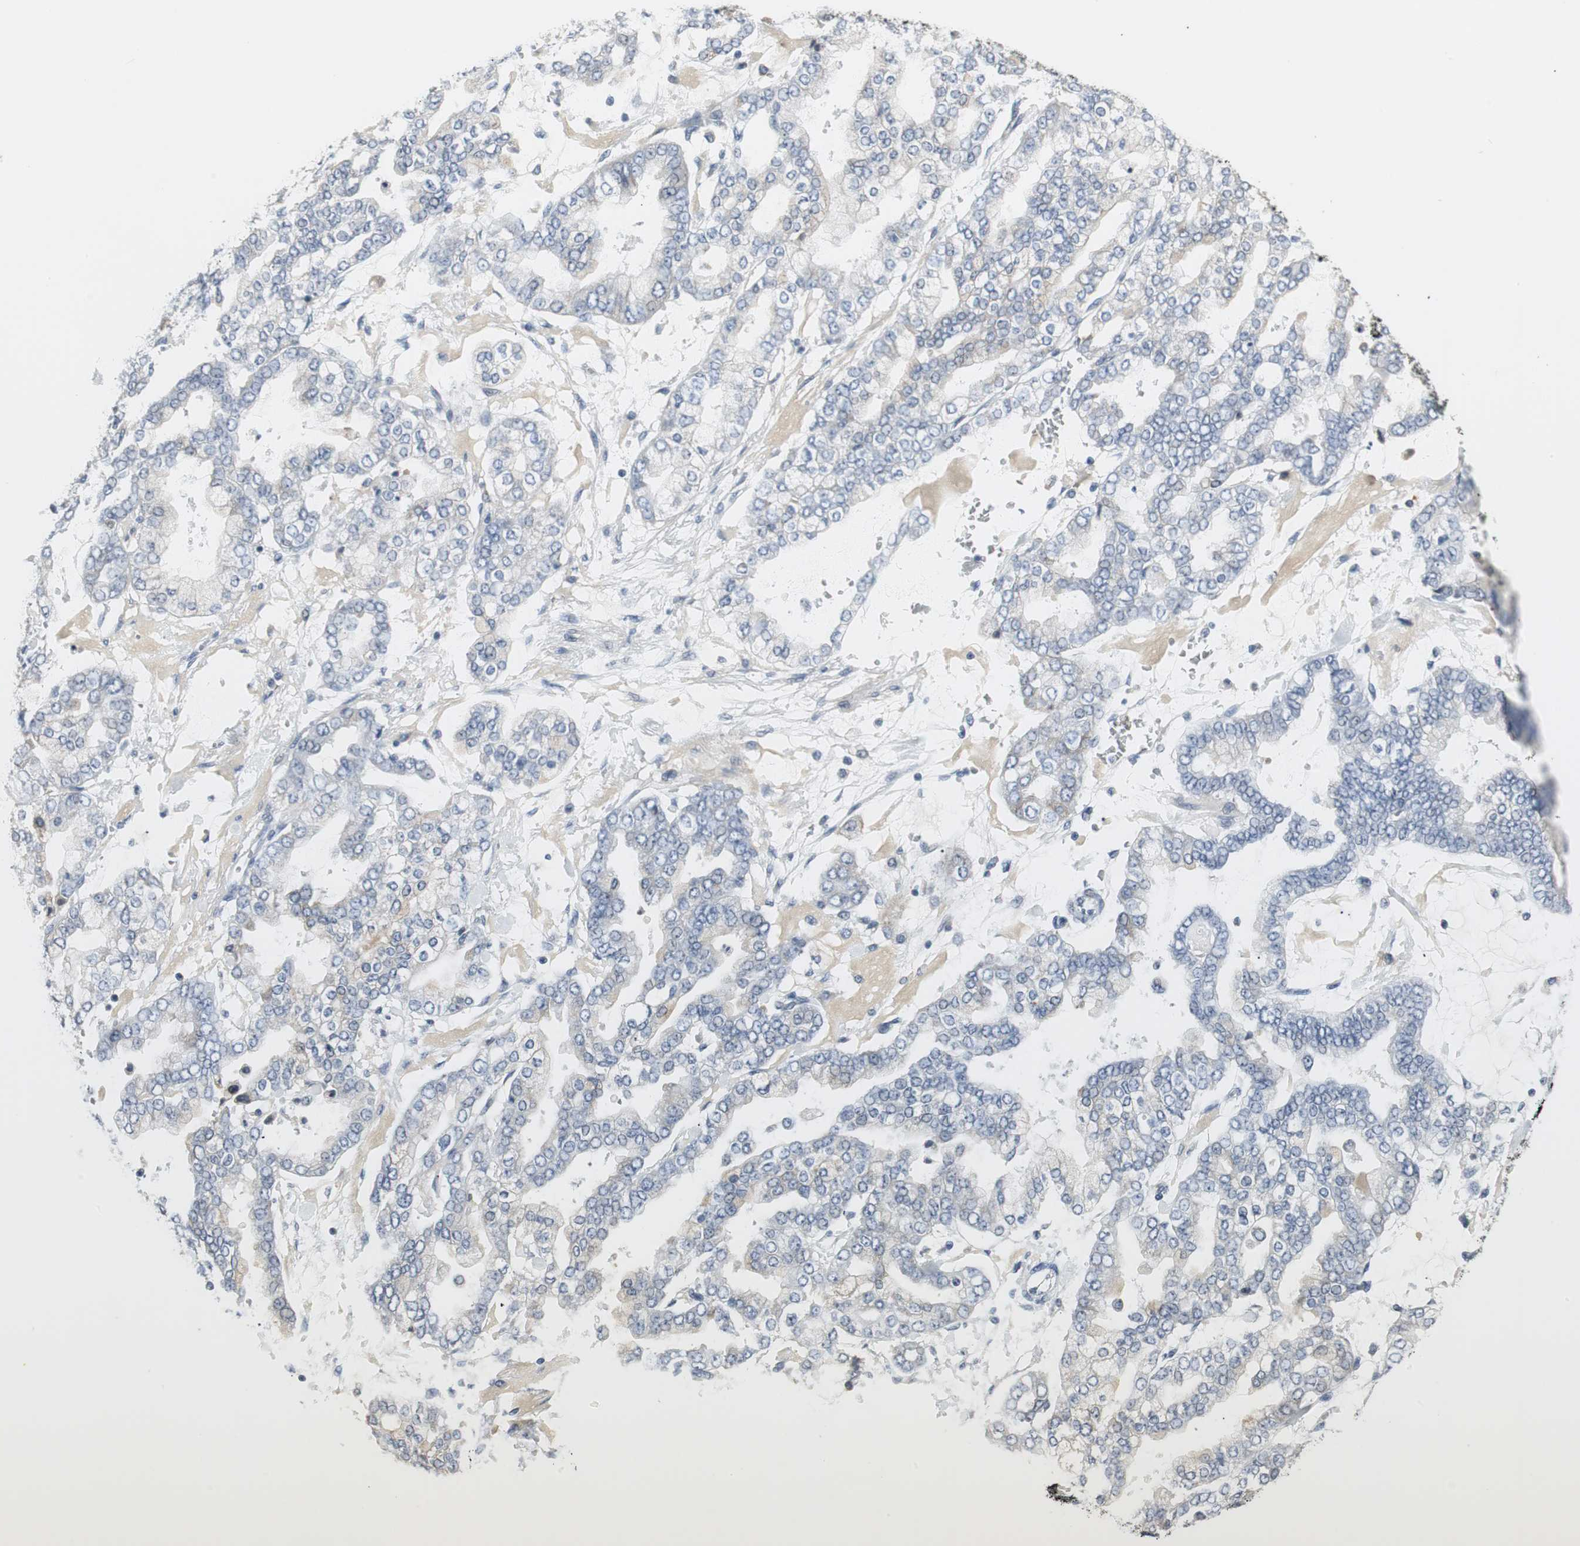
{"staining": {"intensity": "negative", "quantity": "none", "location": "none"}, "tissue": "stomach cancer", "cell_type": "Tumor cells", "image_type": "cancer", "snomed": [{"axis": "morphology", "description": "Normal tissue, NOS"}, {"axis": "morphology", "description": "Adenocarcinoma, NOS"}, {"axis": "topography", "description": "Stomach, upper"}, {"axis": "topography", "description": "Stomach"}], "caption": "Tumor cells show no significant positivity in stomach cancer. The staining was performed using DAB to visualize the protein expression in brown, while the nuclei were stained in blue with hematoxylin (Magnification: 20x).", "gene": "SLC2A5", "patient": {"sex": "male", "age": 76}}